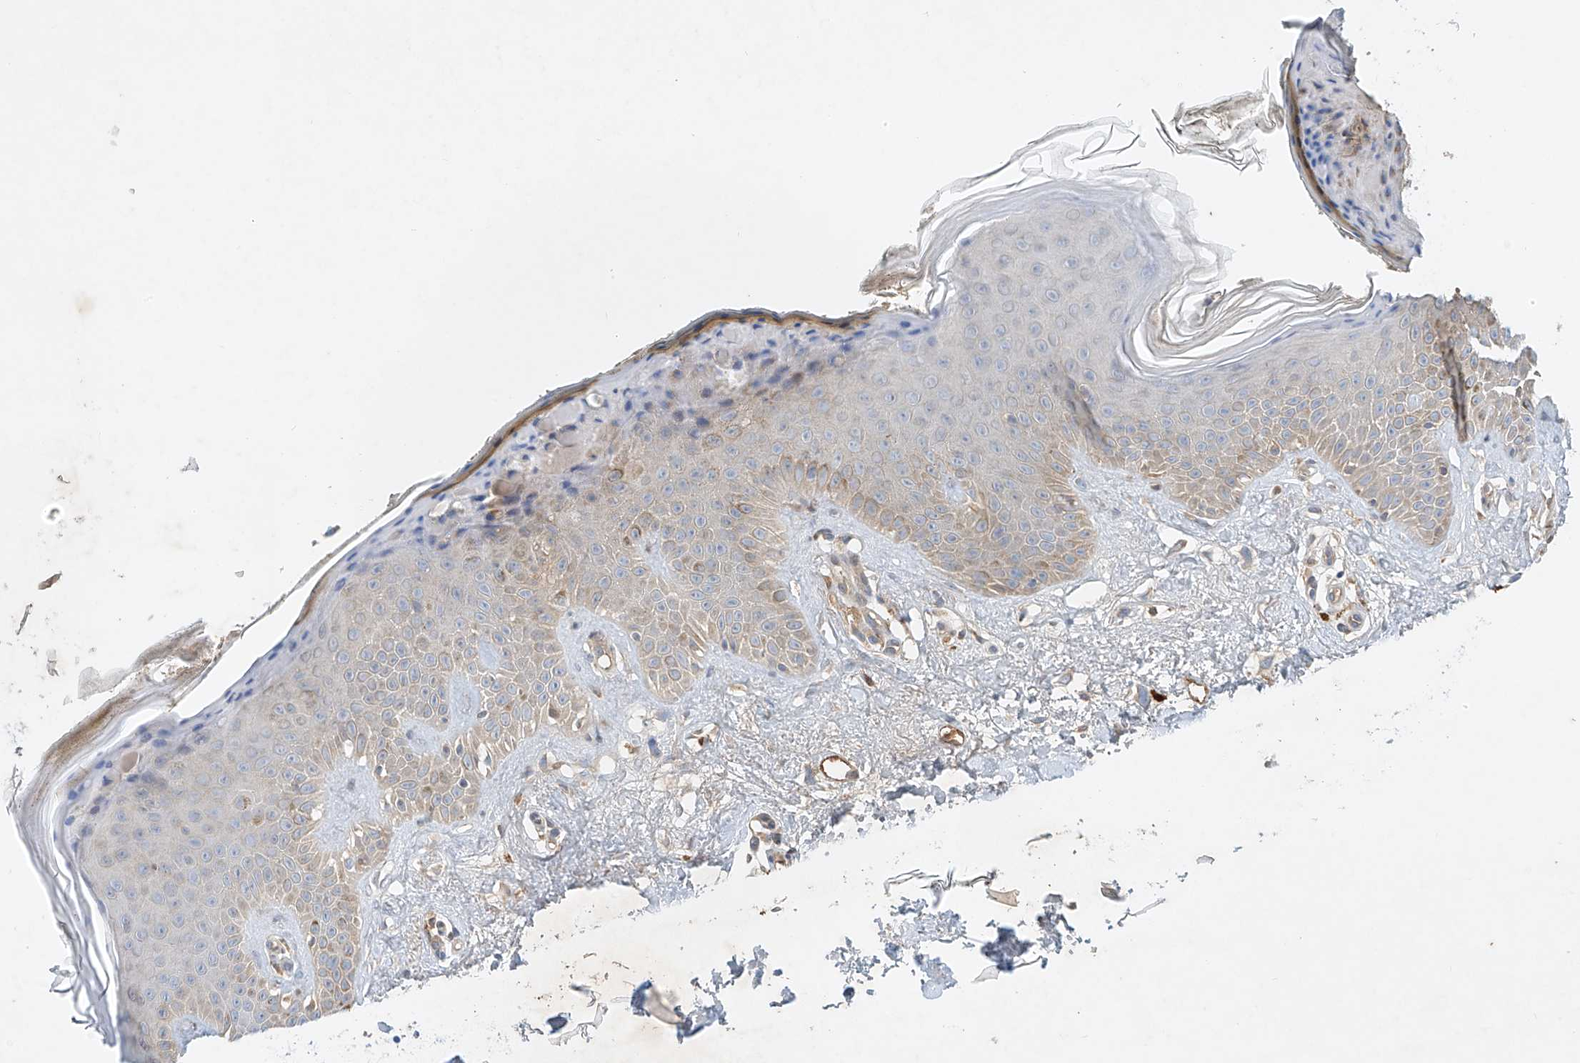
{"staining": {"intensity": "negative", "quantity": "none", "location": "none"}, "tissue": "skin", "cell_type": "Fibroblasts", "image_type": "normal", "snomed": [{"axis": "morphology", "description": "Normal tissue, NOS"}, {"axis": "topography", "description": "Skin"}], "caption": "An immunohistochemistry (IHC) micrograph of unremarkable skin is shown. There is no staining in fibroblasts of skin. (Brightfield microscopy of DAB (3,3'-diaminobenzidine) IHC at high magnification).", "gene": "ENSG00000266202", "patient": {"sex": "female", "age": 64}}